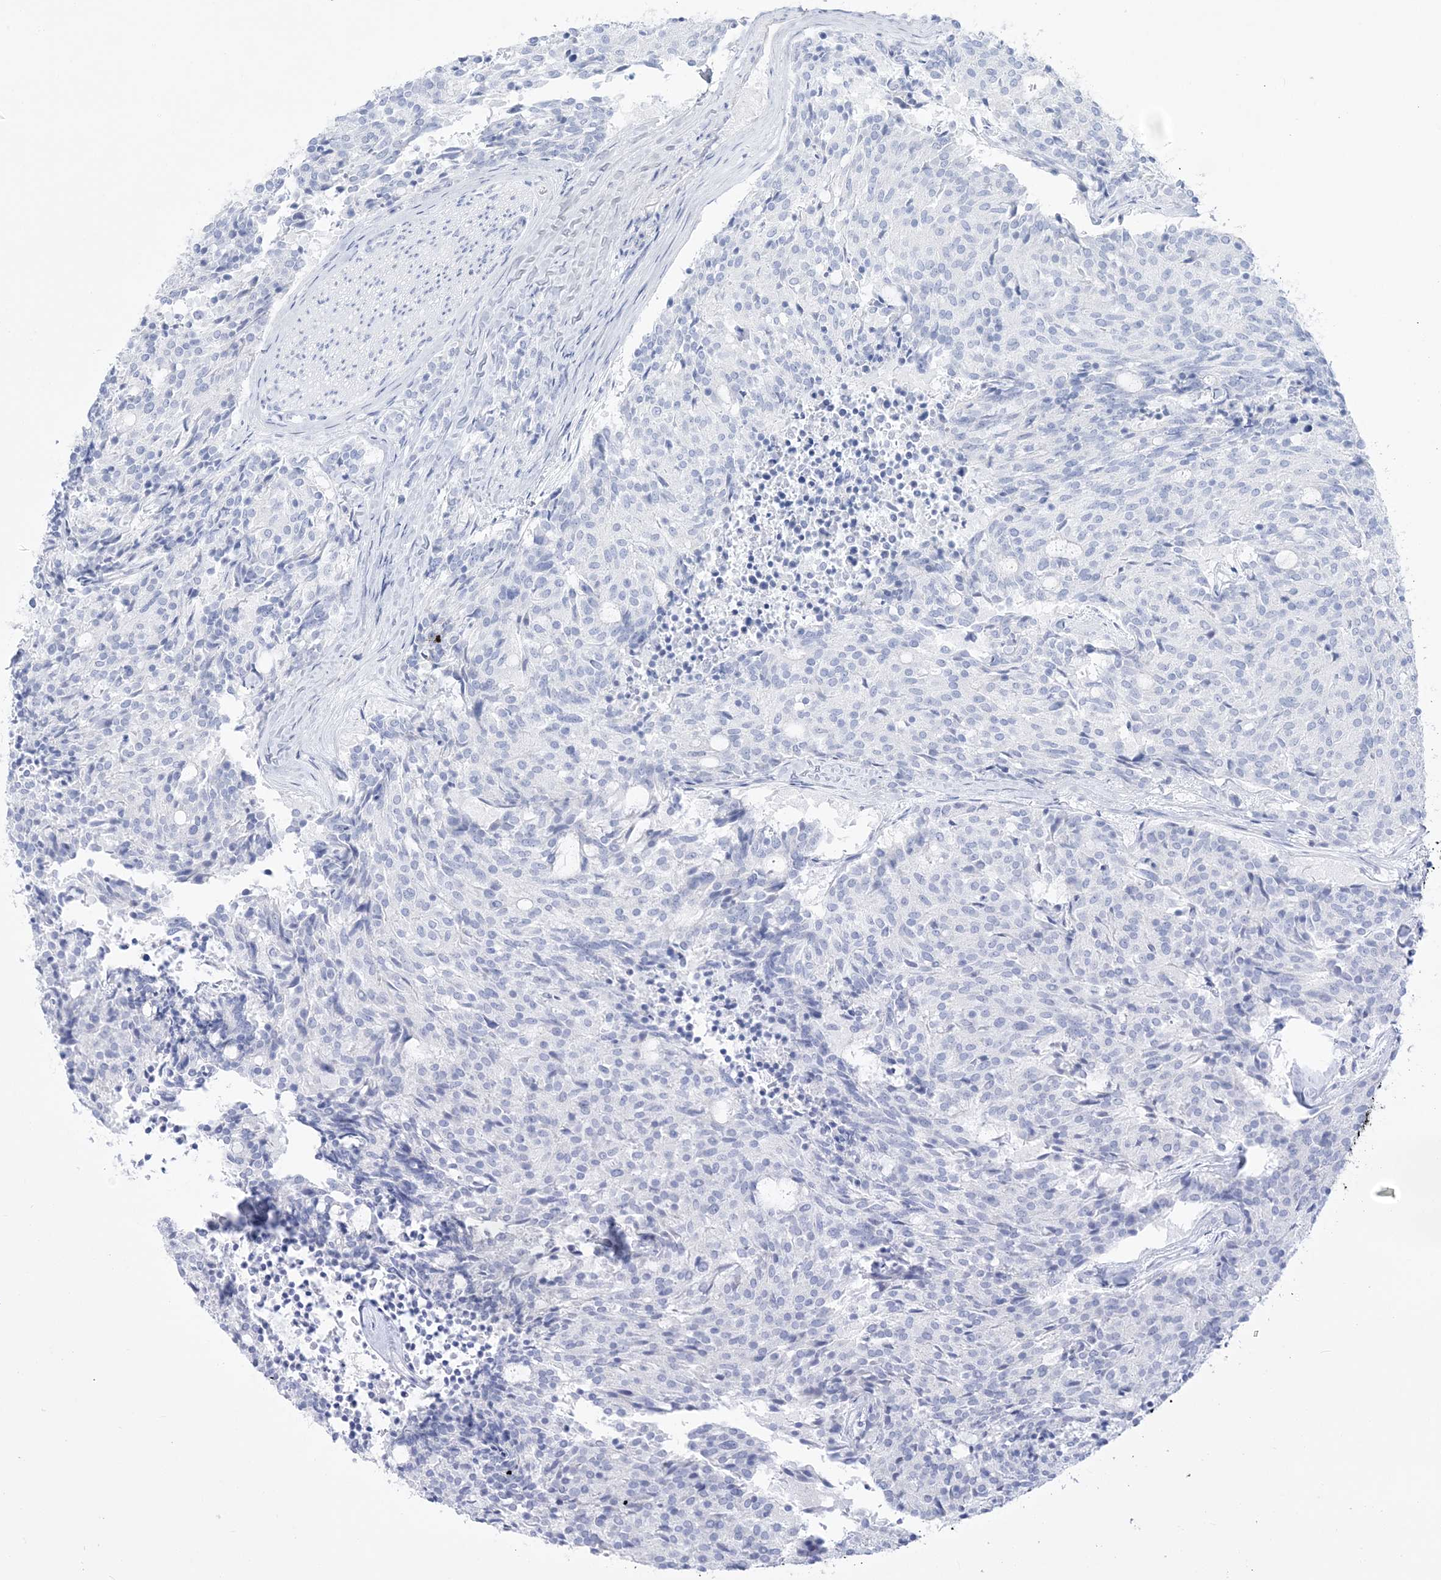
{"staining": {"intensity": "negative", "quantity": "none", "location": "none"}, "tissue": "carcinoid", "cell_type": "Tumor cells", "image_type": "cancer", "snomed": [{"axis": "morphology", "description": "Carcinoid, malignant, NOS"}, {"axis": "topography", "description": "Pancreas"}], "caption": "A micrograph of carcinoid stained for a protein reveals no brown staining in tumor cells.", "gene": "RBP2", "patient": {"sex": "female", "age": 54}}